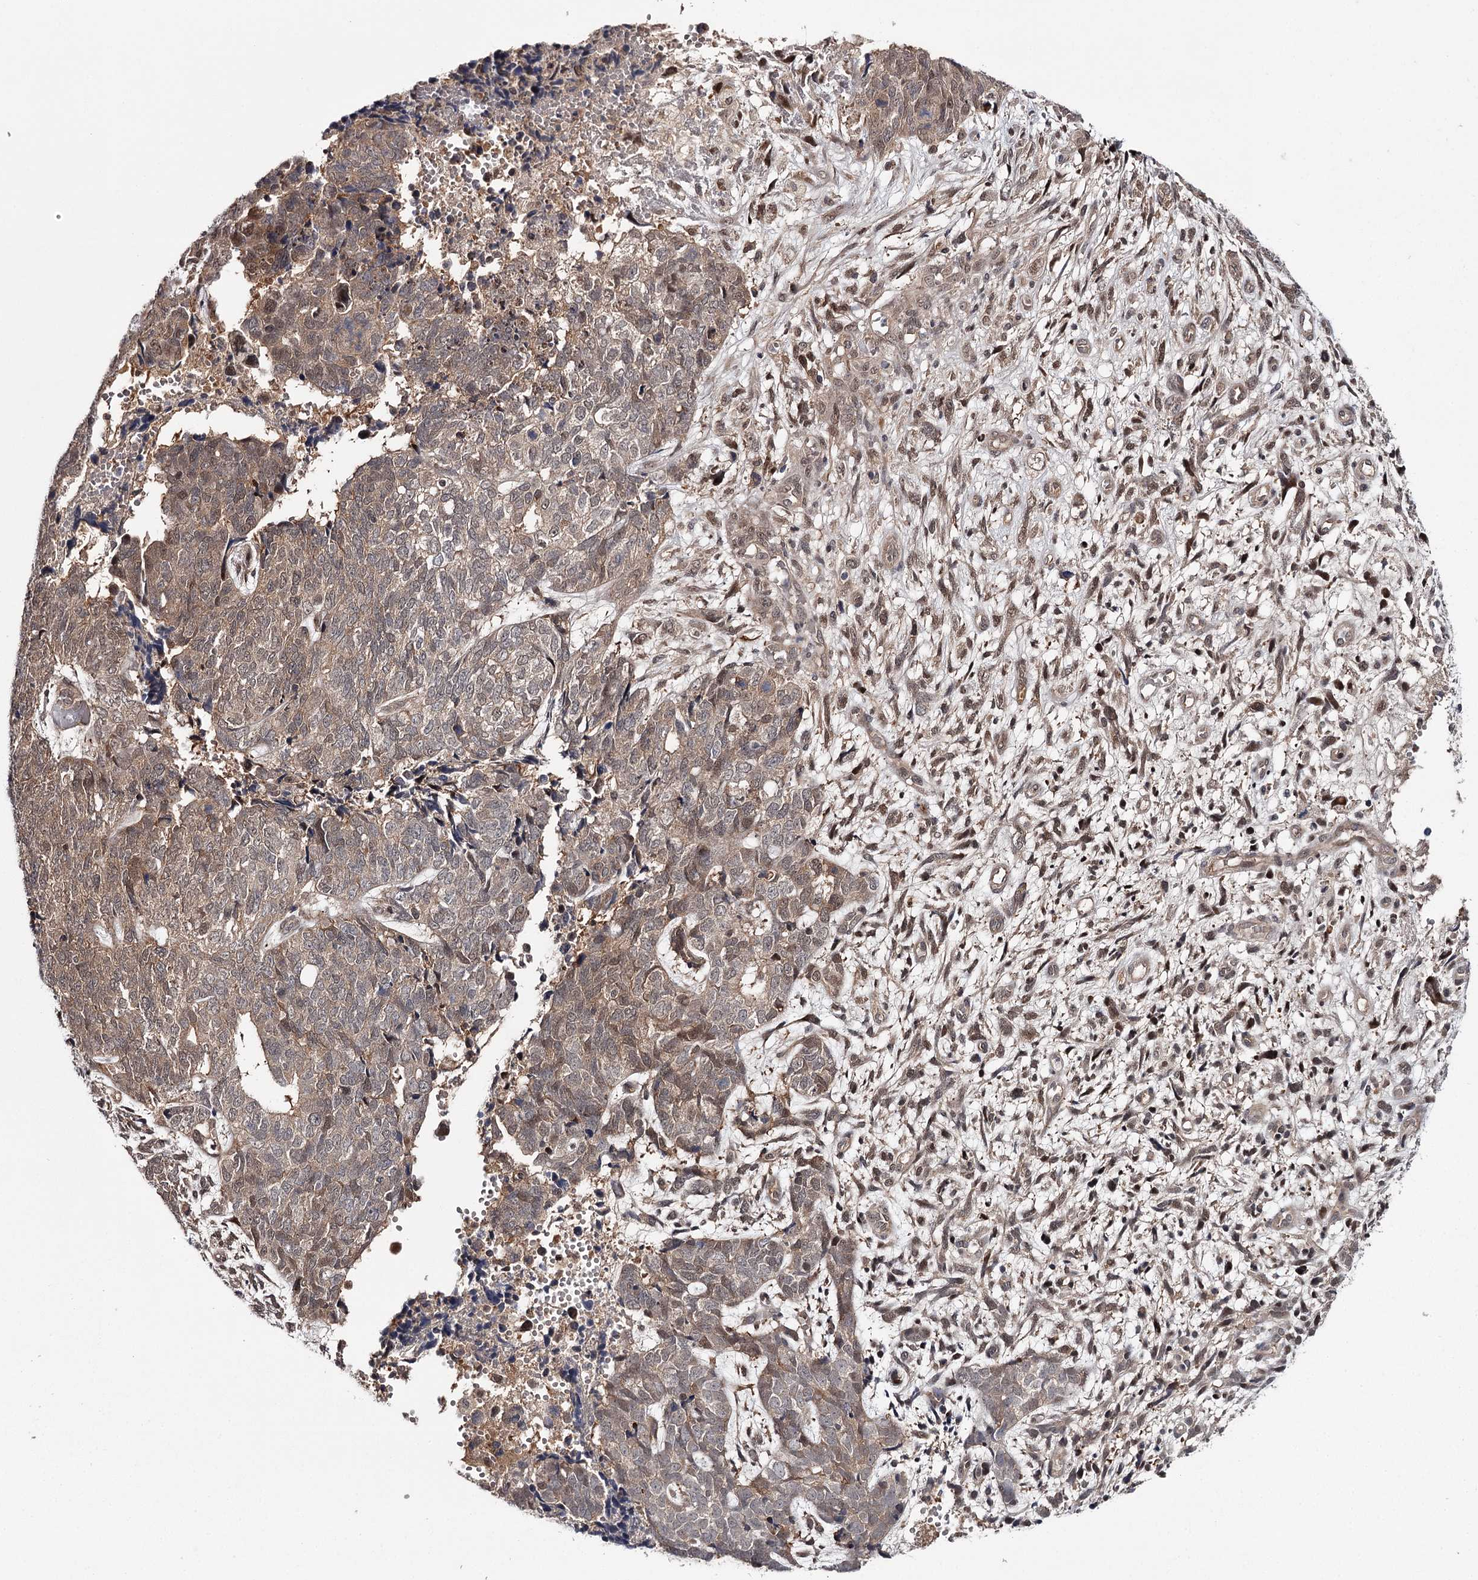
{"staining": {"intensity": "weak", "quantity": "25%-75%", "location": "cytoplasmic/membranous,nuclear"}, "tissue": "cervical cancer", "cell_type": "Tumor cells", "image_type": "cancer", "snomed": [{"axis": "morphology", "description": "Squamous cell carcinoma, NOS"}, {"axis": "topography", "description": "Cervix"}], "caption": "Immunohistochemistry image of squamous cell carcinoma (cervical) stained for a protein (brown), which exhibits low levels of weak cytoplasmic/membranous and nuclear expression in about 25%-75% of tumor cells.", "gene": "GTSF1", "patient": {"sex": "female", "age": 63}}